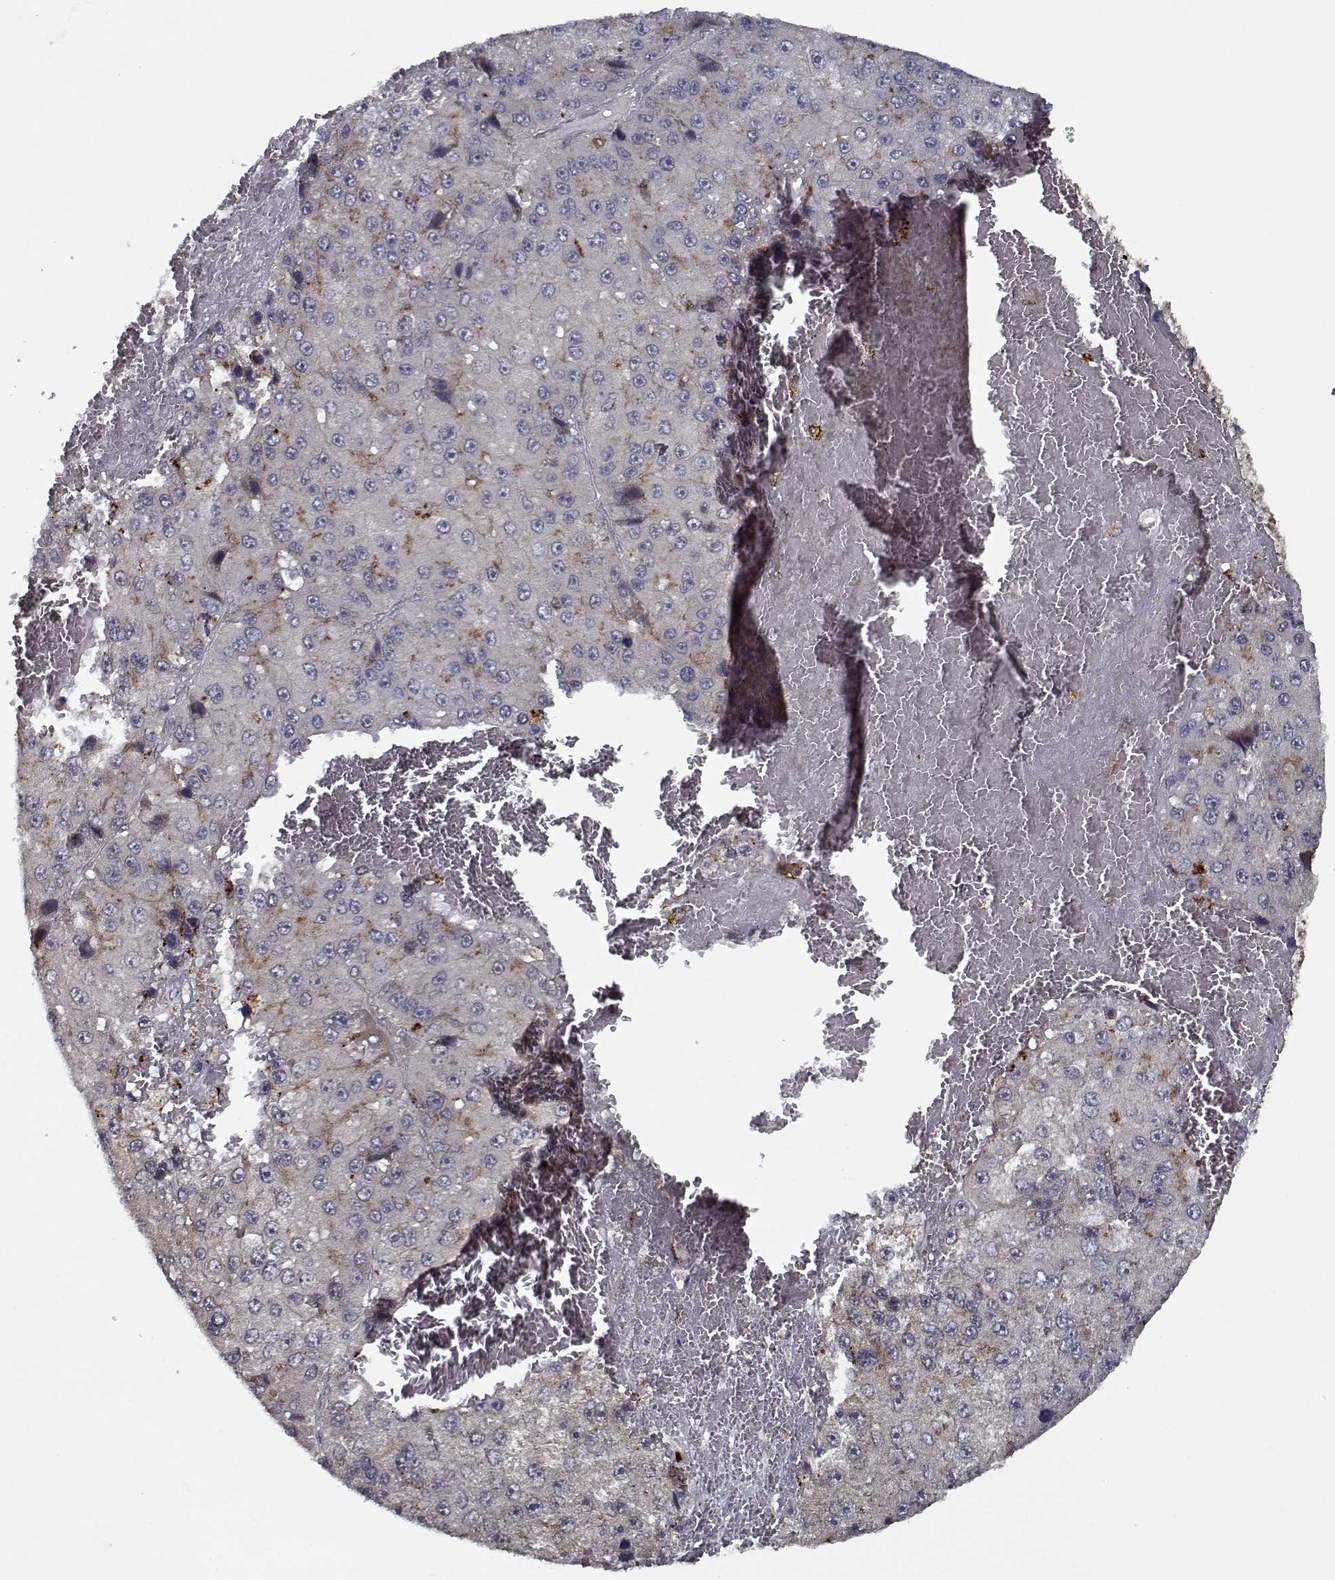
{"staining": {"intensity": "negative", "quantity": "none", "location": "none"}, "tissue": "liver cancer", "cell_type": "Tumor cells", "image_type": "cancer", "snomed": [{"axis": "morphology", "description": "Carcinoma, Hepatocellular, NOS"}, {"axis": "topography", "description": "Liver"}], "caption": "Tumor cells show no significant protein staining in liver cancer (hepatocellular carcinoma).", "gene": "NLK", "patient": {"sex": "female", "age": 73}}